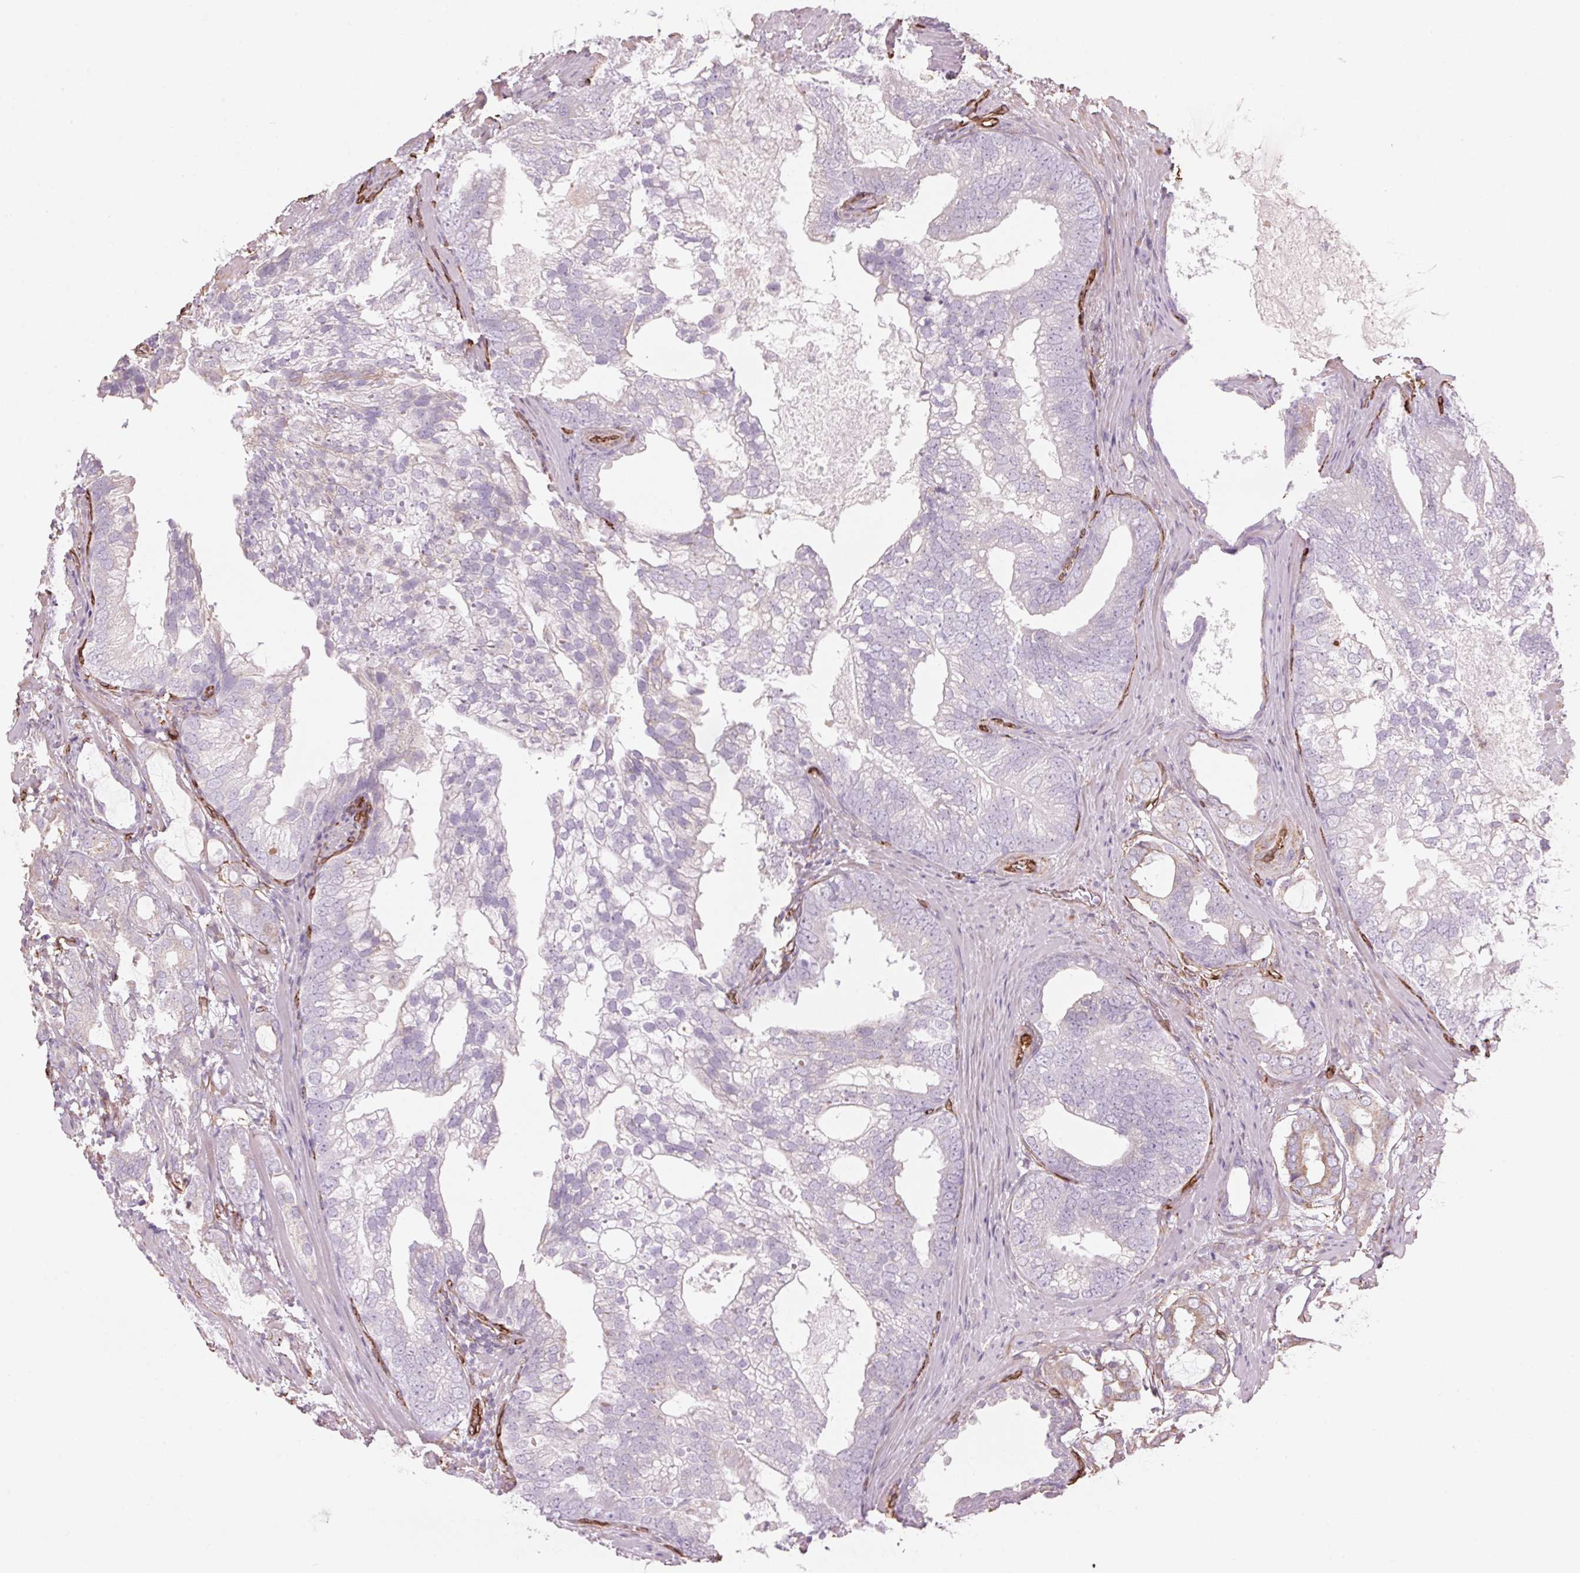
{"staining": {"intensity": "negative", "quantity": "none", "location": "none"}, "tissue": "prostate cancer", "cell_type": "Tumor cells", "image_type": "cancer", "snomed": [{"axis": "morphology", "description": "Adenocarcinoma, High grade"}, {"axis": "topography", "description": "Prostate"}], "caption": "The photomicrograph demonstrates no significant expression in tumor cells of prostate cancer.", "gene": "CLPS", "patient": {"sex": "male", "age": 75}}